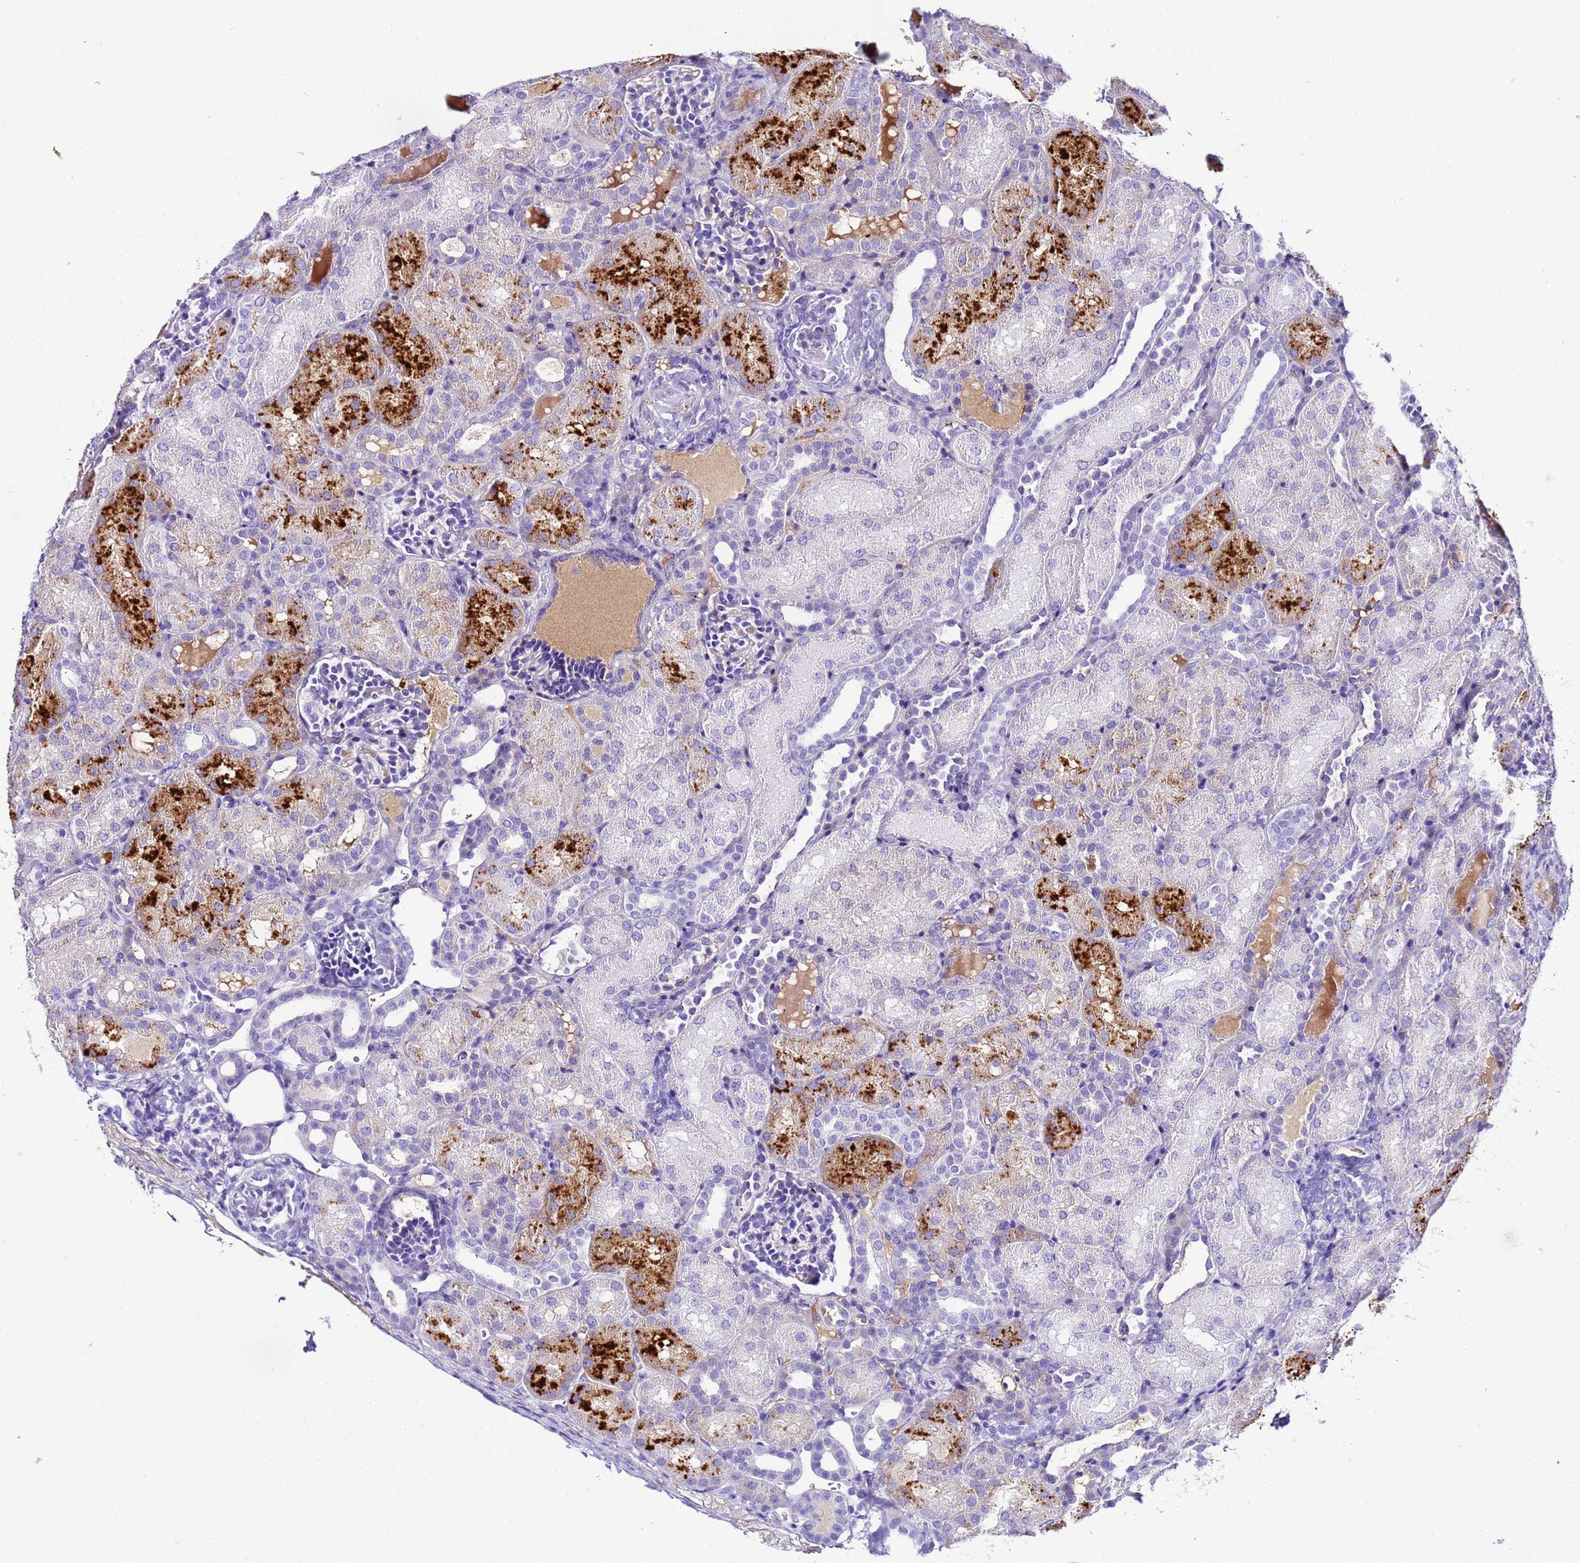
{"staining": {"intensity": "negative", "quantity": "none", "location": "none"}, "tissue": "kidney", "cell_type": "Cells in glomeruli", "image_type": "normal", "snomed": [{"axis": "morphology", "description": "Normal tissue, NOS"}, {"axis": "topography", "description": "Kidney"}], "caption": "This is an immunohistochemistry image of unremarkable human kidney. There is no staining in cells in glomeruli.", "gene": "CFHR1", "patient": {"sex": "male", "age": 1}}